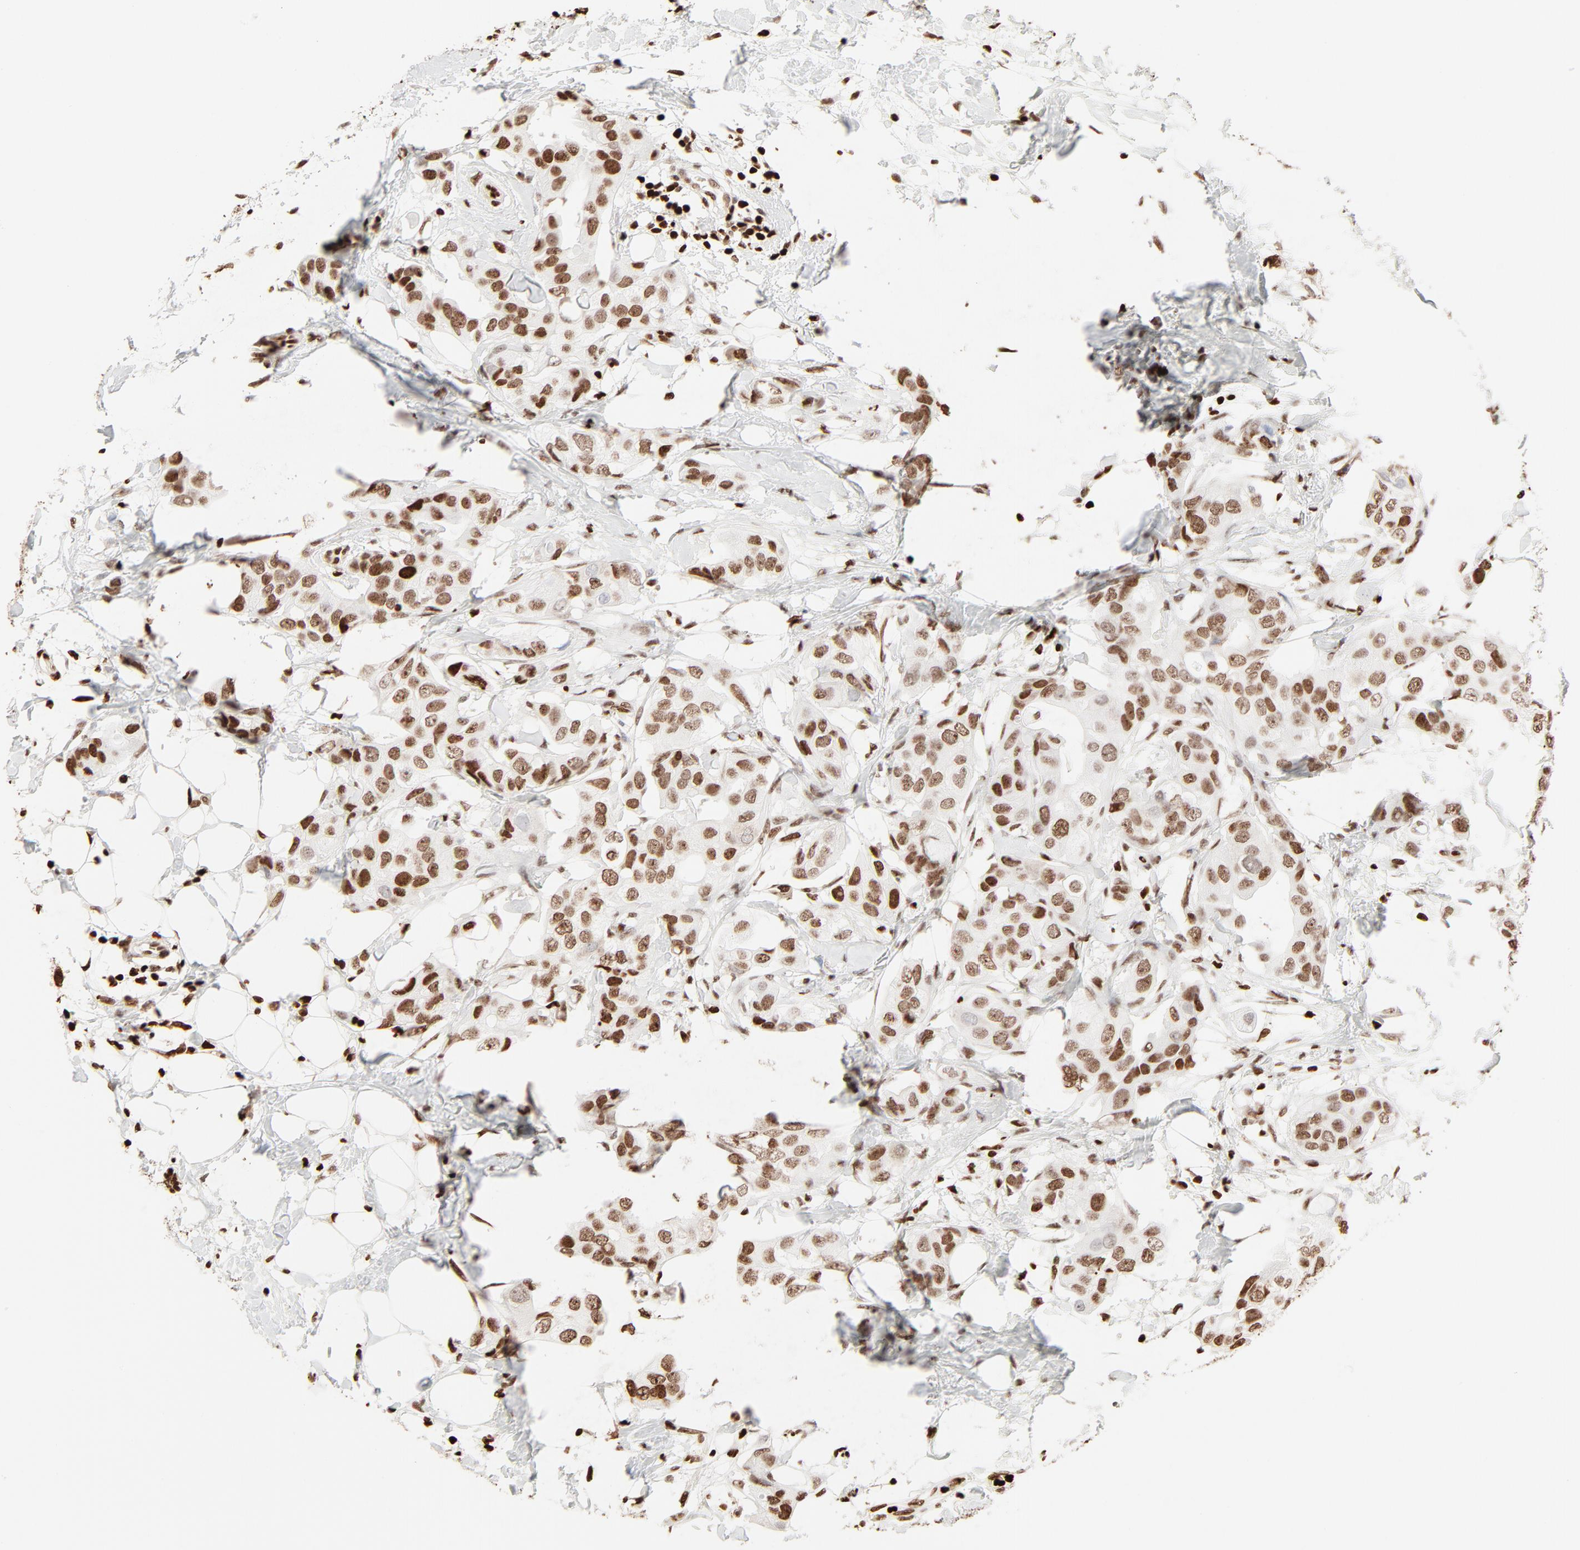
{"staining": {"intensity": "strong", "quantity": ">75%", "location": "nuclear"}, "tissue": "breast cancer", "cell_type": "Tumor cells", "image_type": "cancer", "snomed": [{"axis": "morphology", "description": "Duct carcinoma"}, {"axis": "topography", "description": "Breast"}], "caption": "A high amount of strong nuclear positivity is identified in about >75% of tumor cells in breast cancer (intraductal carcinoma) tissue.", "gene": "HMGB2", "patient": {"sex": "female", "age": 40}}